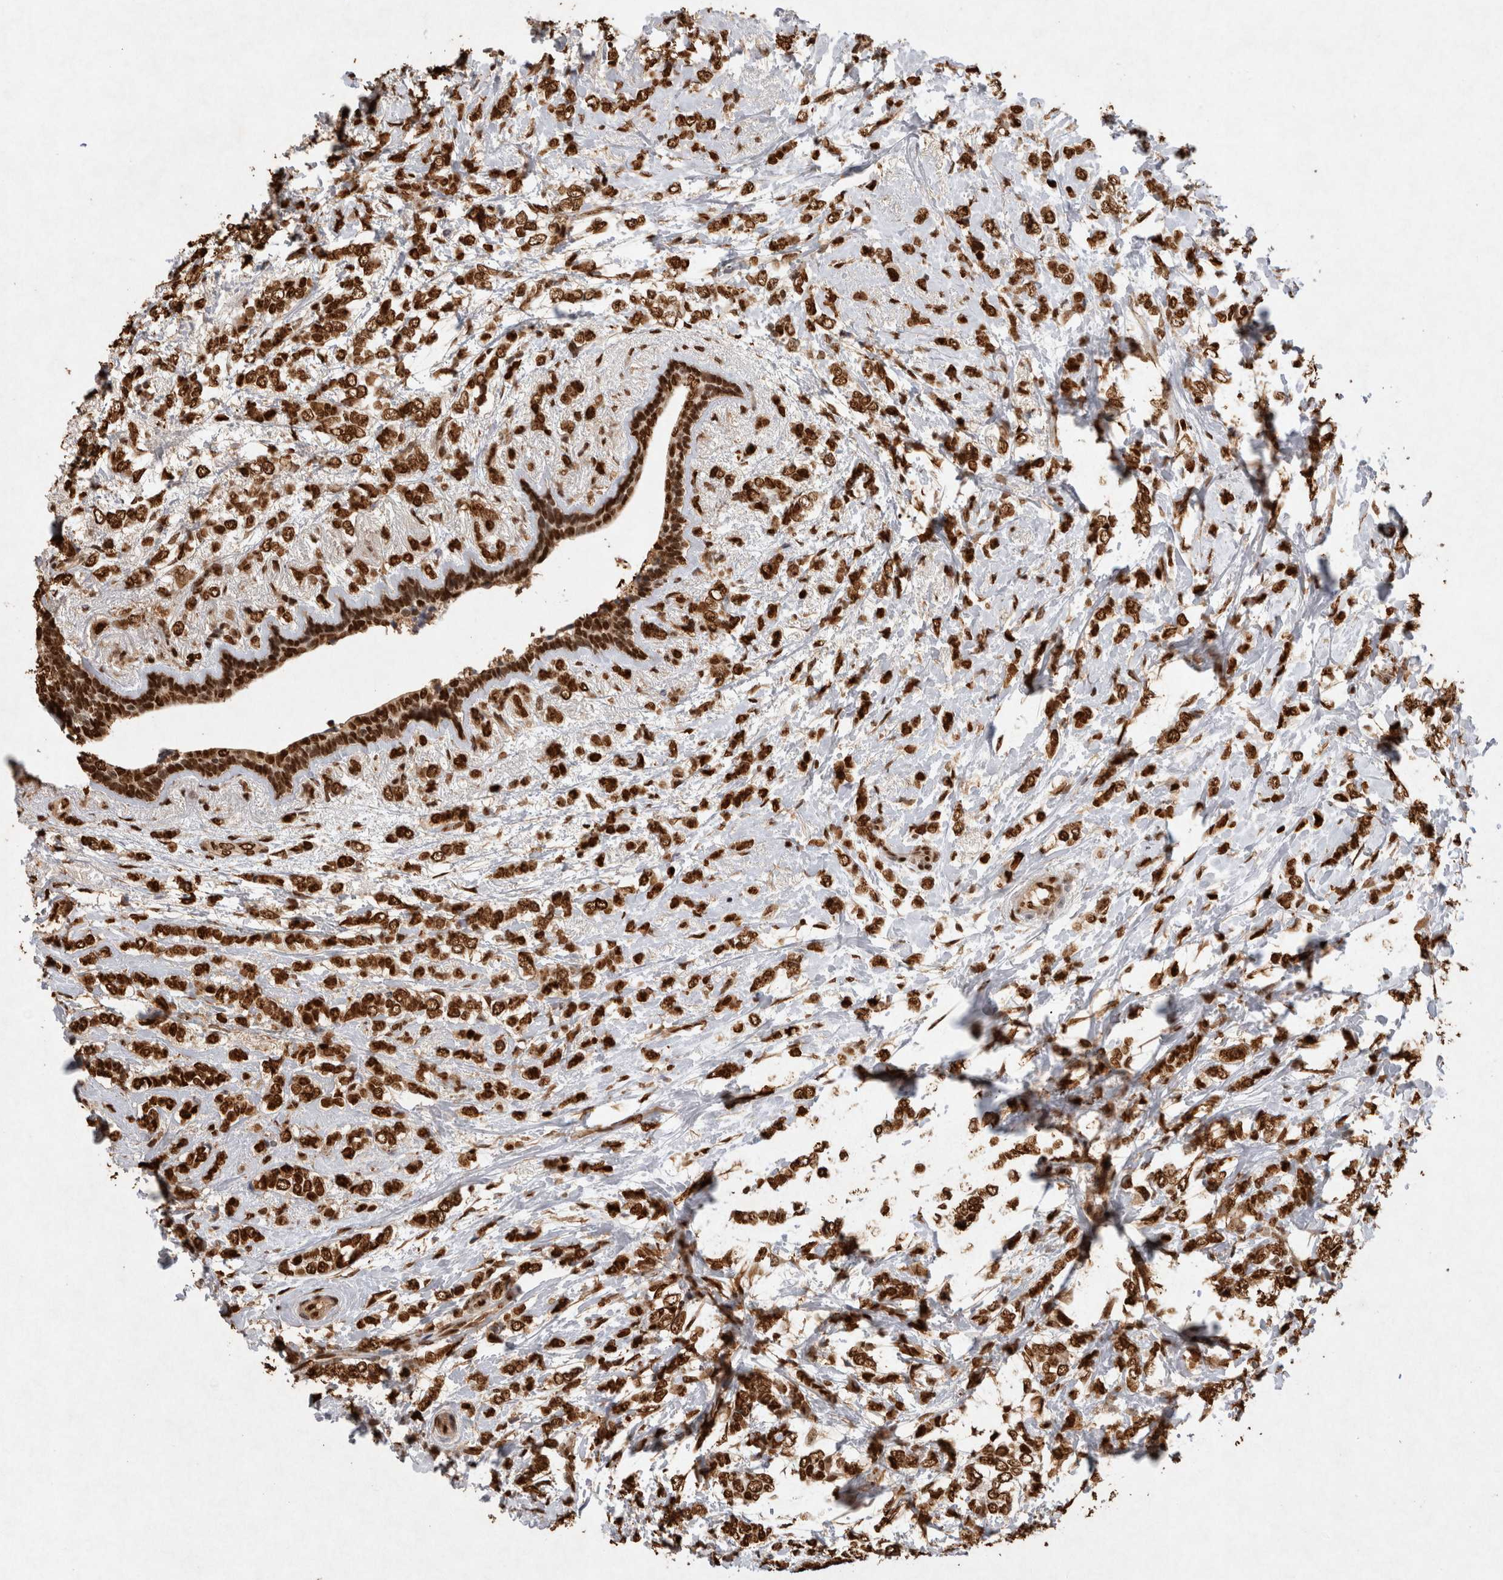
{"staining": {"intensity": "strong", "quantity": ">75%", "location": "nuclear"}, "tissue": "breast cancer", "cell_type": "Tumor cells", "image_type": "cancer", "snomed": [{"axis": "morphology", "description": "Normal tissue, NOS"}, {"axis": "morphology", "description": "Lobular carcinoma"}, {"axis": "topography", "description": "Breast"}], "caption": "Immunohistochemical staining of lobular carcinoma (breast) reveals strong nuclear protein staining in approximately >75% of tumor cells. (DAB (3,3'-diaminobenzidine) = brown stain, brightfield microscopy at high magnification).", "gene": "HDGF", "patient": {"sex": "female", "age": 47}}